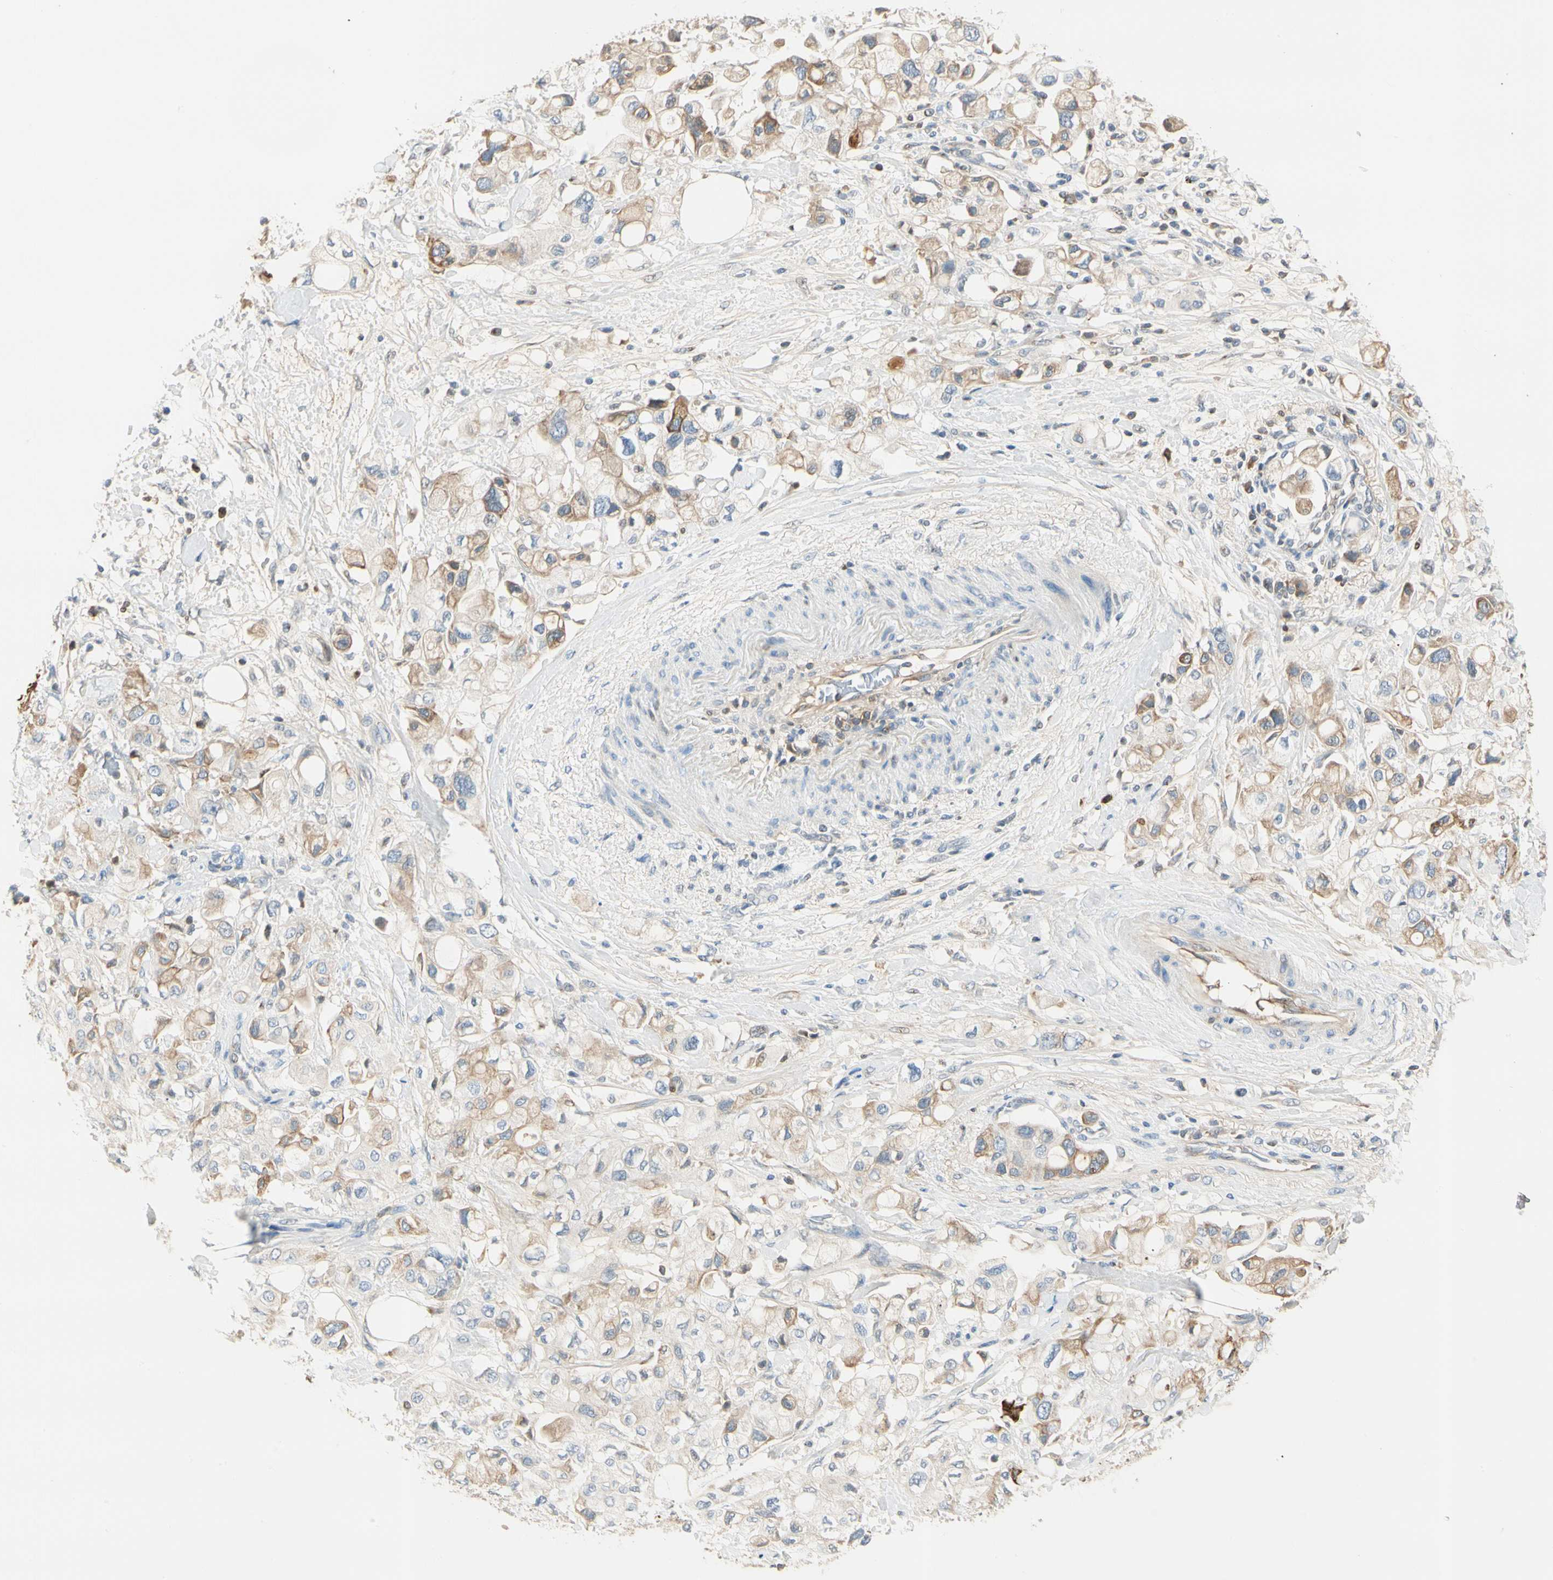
{"staining": {"intensity": "moderate", "quantity": ">75%", "location": "cytoplasmic/membranous"}, "tissue": "pancreatic cancer", "cell_type": "Tumor cells", "image_type": "cancer", "snomed": [{"axis": "morphology", "description": "Adenocarcinoma, NOS"}, {"axis": "topography", "description": "Pancreas"}], "caption": "Human pancreatic adenocarcinoma stained with a protein marker displays moderate staining in tumor cells.", "gene": "LAMB3", "patient": {"sex": "female", "age": 56}}